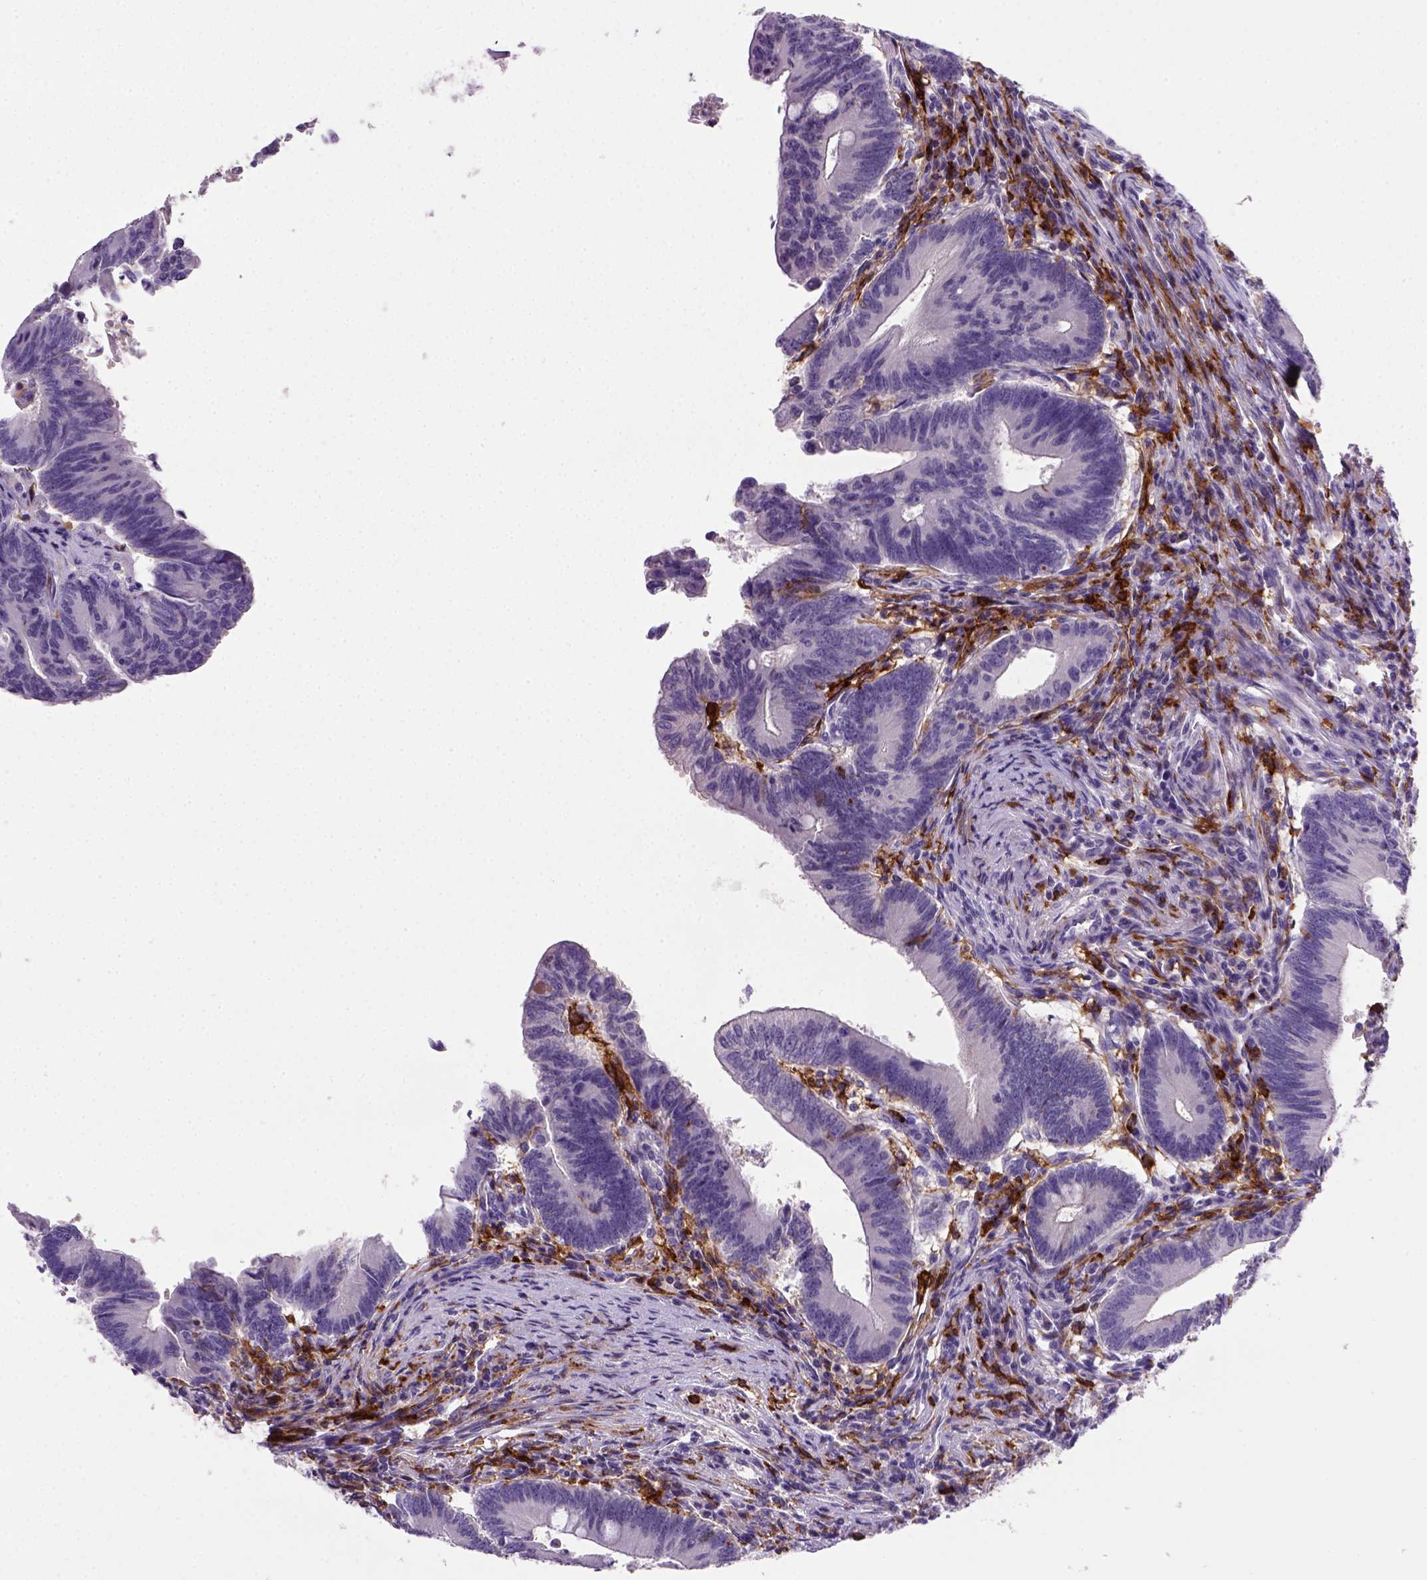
{"staining": {"intensity": "negative", "quantity": "none", "location": "none"}, "tissue": "colorectal cancer", "cell_type": "Tumor cells", "image_type": "cancer", "snomed": [{"axis": "morphology", "description": "Adenocarcinoma, NOS"}, {"axis": "topography", "description": "Colon"}], "caption": "Human colorectal cancer (adenocarcinoma) stained for a protein using IHC shows no positivity in tumor cells.", "gene": "CD14", "patient": {"sex": "female", "age": 70}}